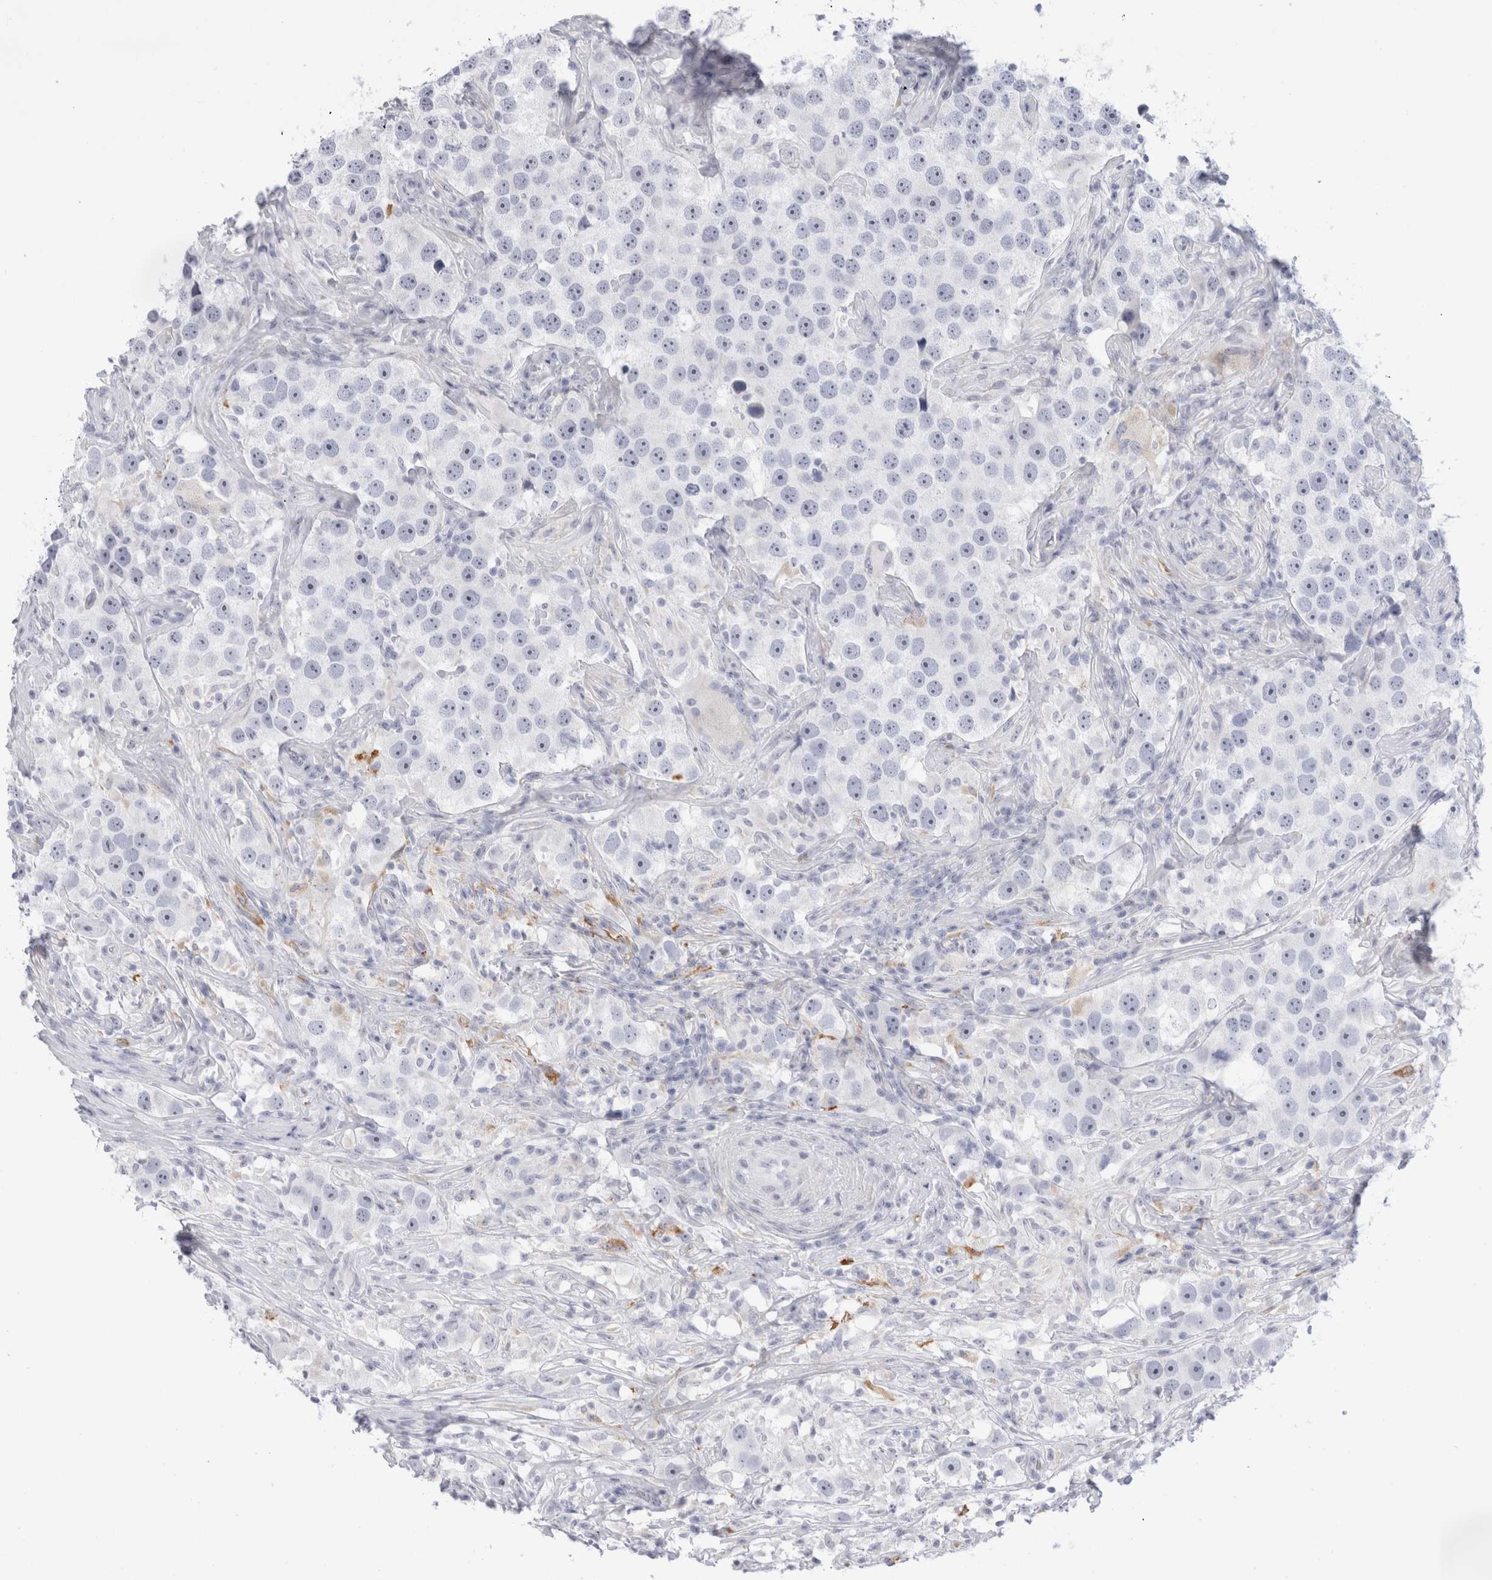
{"staining": {"intensity": "negative", "quantity": "none", "location": "none"}, "tissue": "testis cancer", "cell_type": "Tumor cells", "image_type": "cancer", "snomed": [{"axis": "morphology", "description": "Seminoma, NOS"}, {"axis": "topography", "description": "Testis"}], "caption": "Protein analysis of testis cancer (seminoma) exhibits no significant positivity in tumor cells.", "gene": "MUC15", "patient": {"sex": "male", "age": 49}}